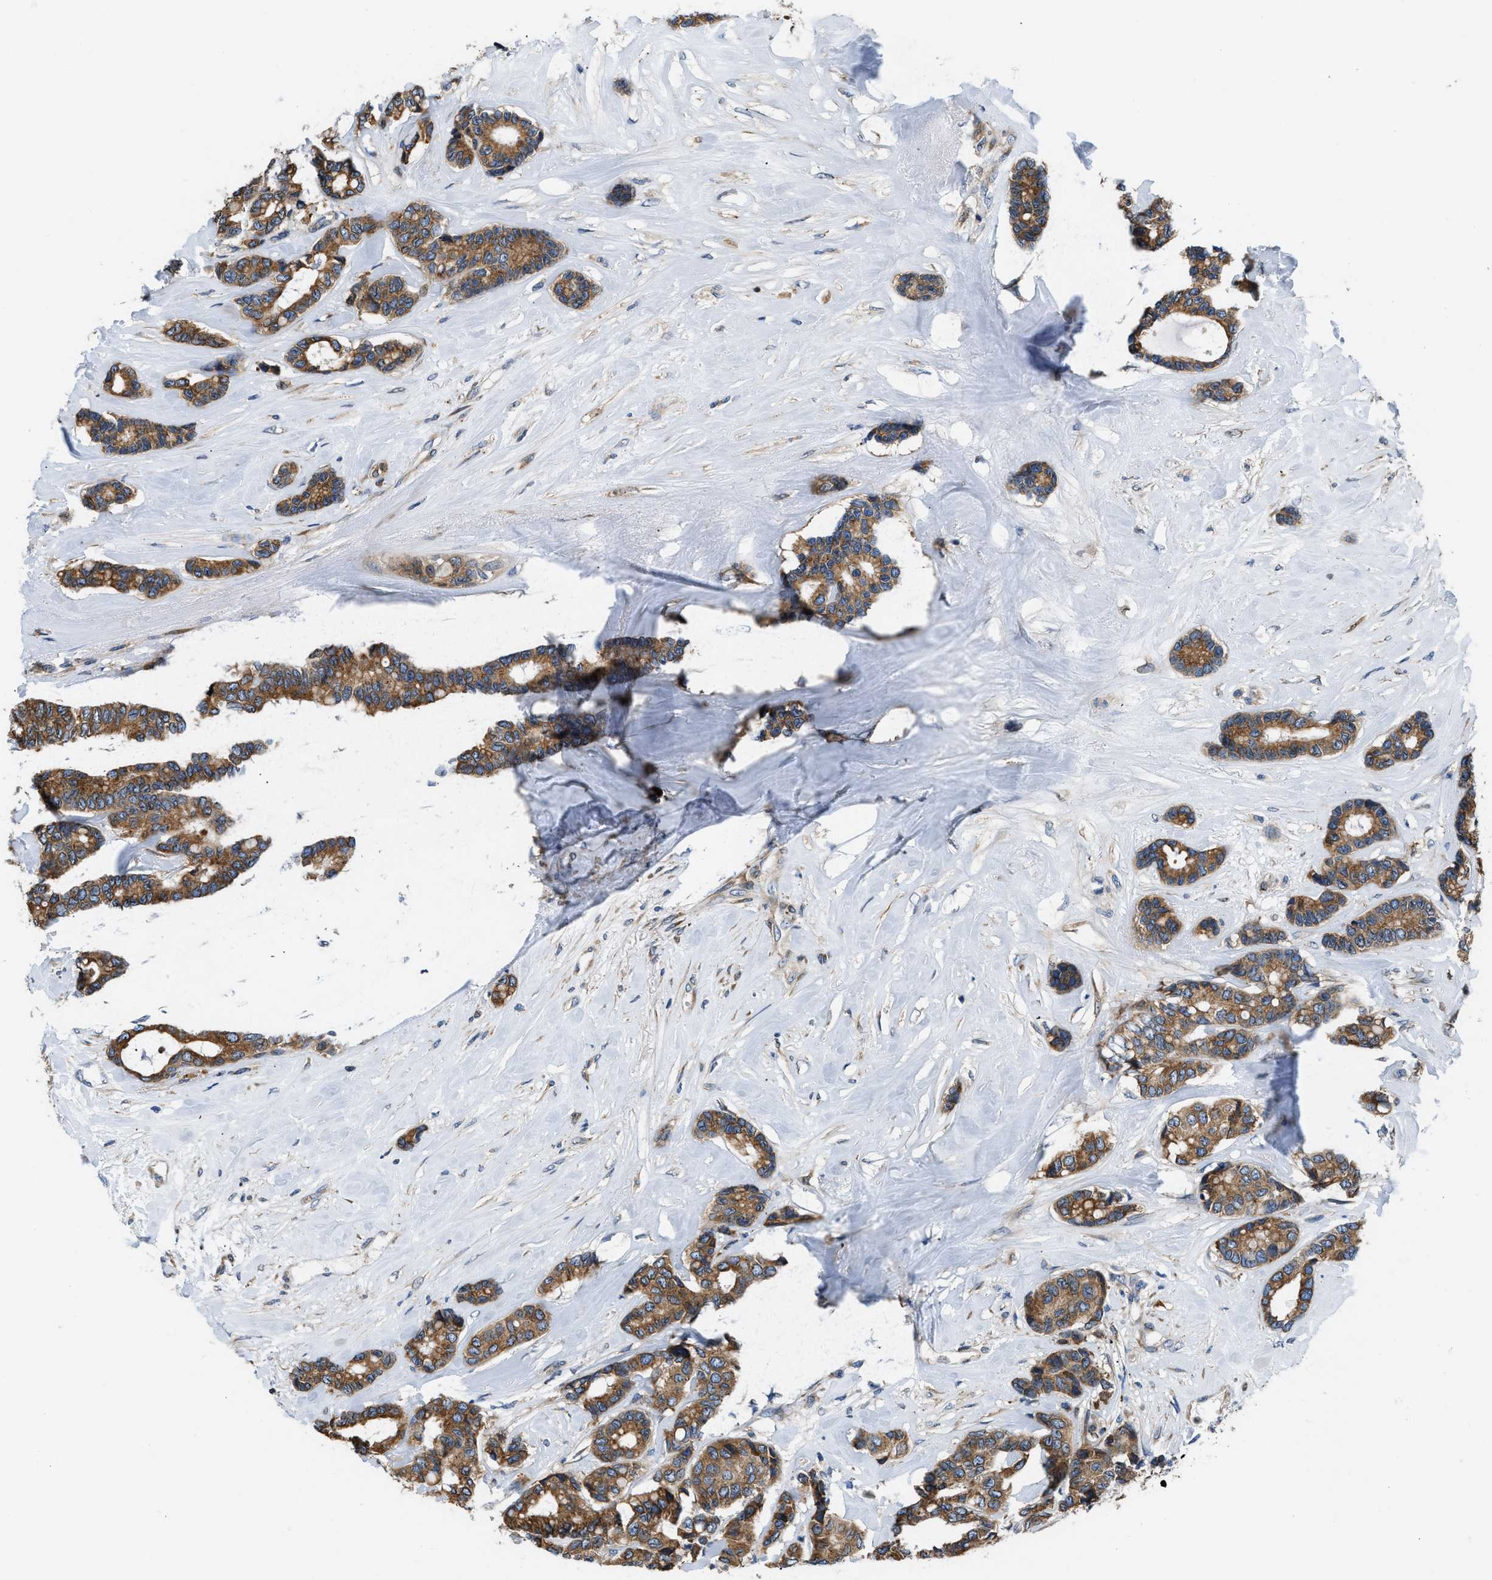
{"staining": {"intensity": "moderate", "quantity": ">75%", "location": "cytoplasmic/membranous"}, "tissue": "breast cancer", "cell_type": "Tumor cells", "image_type": "cancer", "snomed": [{"axis": "morphology", "description": "Duct carcinoma"}, {"axis": "topography", "description": "Breast"}], "caption": "The image exhibits immunohistochemical staining of breast cancer (infiltrating ductal carcinoma). There is moderate cytoplasmic/membranous expression is identified in approximately >75% of tumor cells.", "gene": "ARL6IP5", "patient": {"sex": "female", "age": 87}}